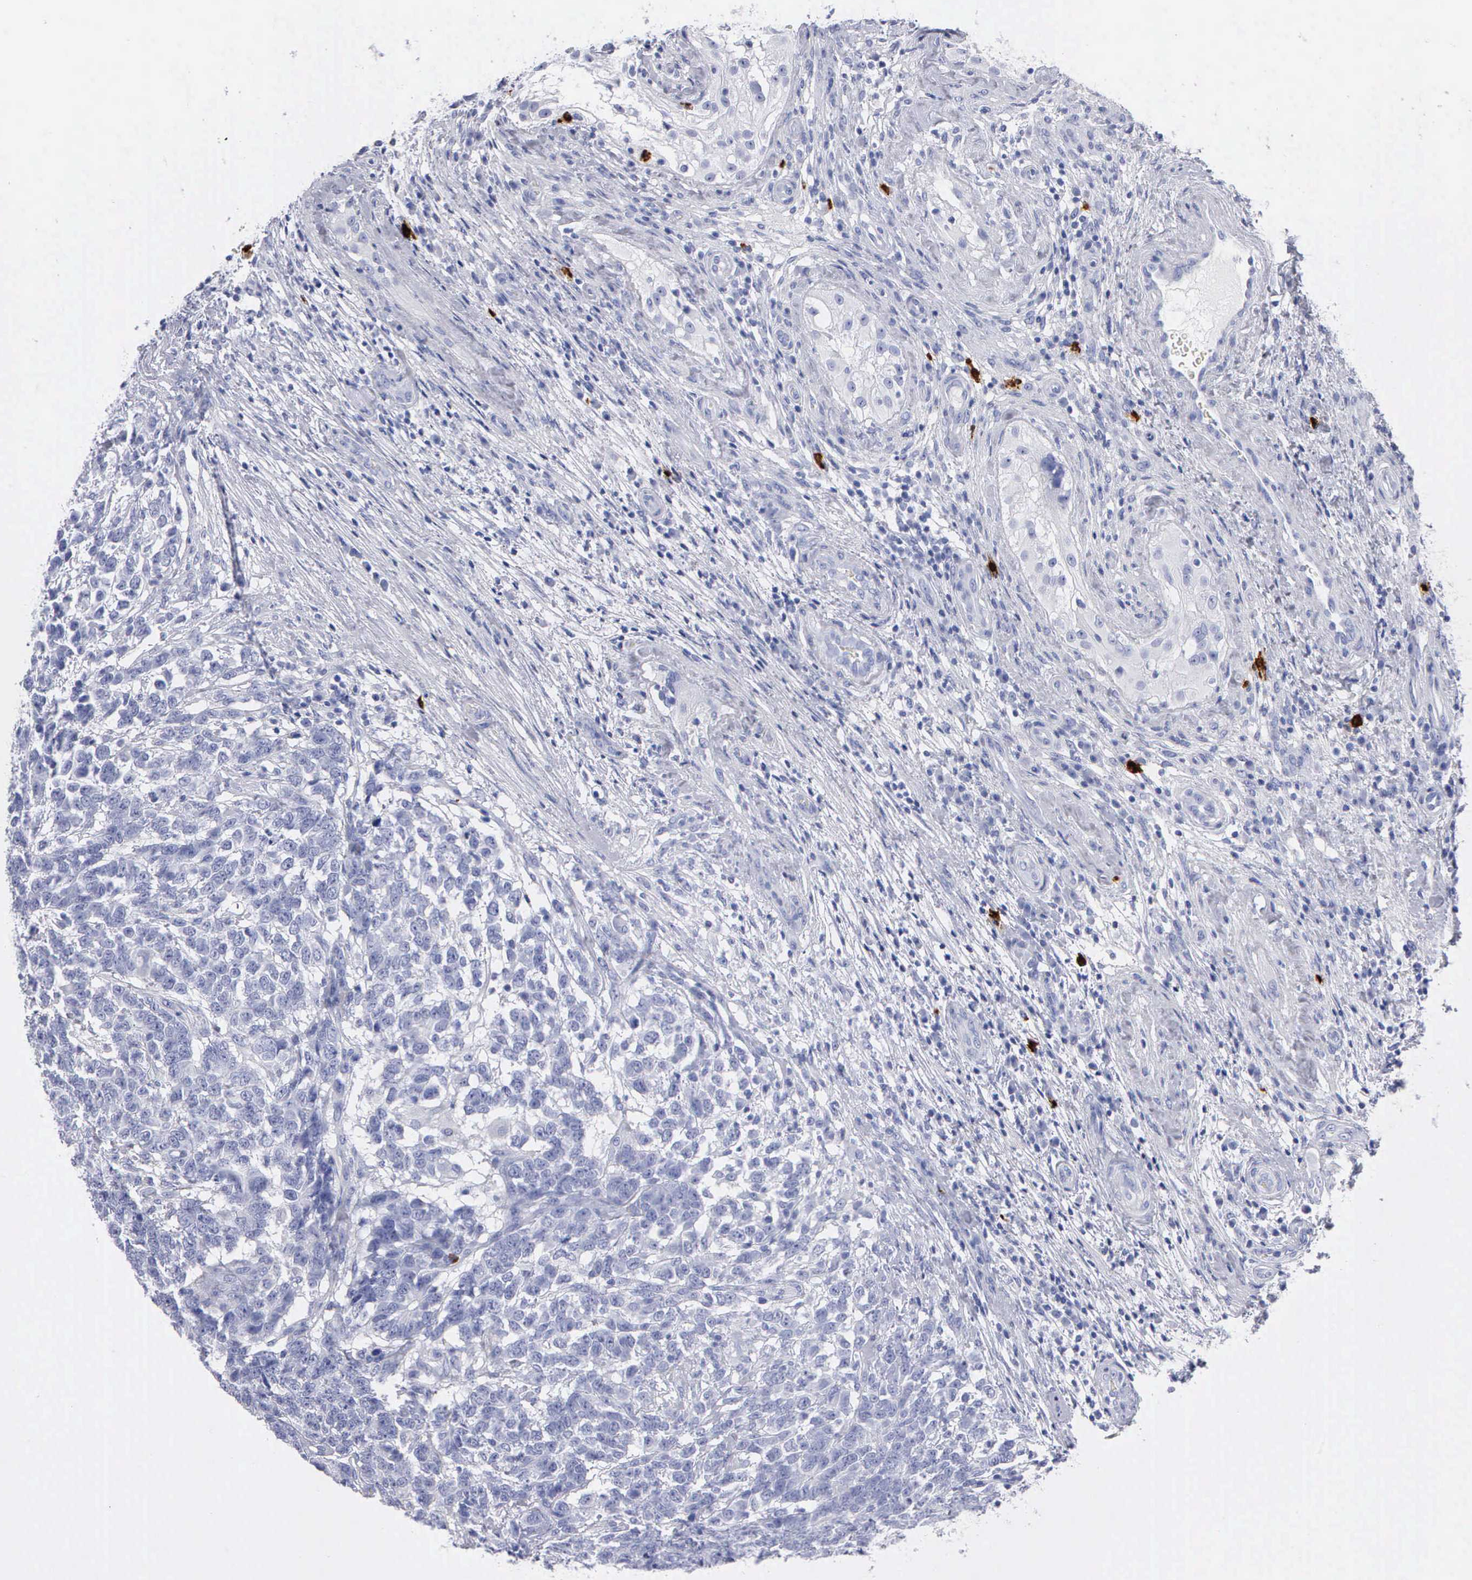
{"staining": {"intensity": "negative", "quantity": "none", "location": "none"}, "tissue": "testis cancer", "cell_type": "Tumor cells", "image_type": "cancer", "snomed": [{"axis": "morphology", "description": "Carcinoma, Embryonal, NOS"}, {"axis": "topography", "description": "Testis"}], "caption": "DAB immunohistochemical staining of human embryonal carcinoma (testis) exhibits no significant expression in tumor cells.", "gene": "CTSG", "patient": {"sex": "male", "age": 26}}